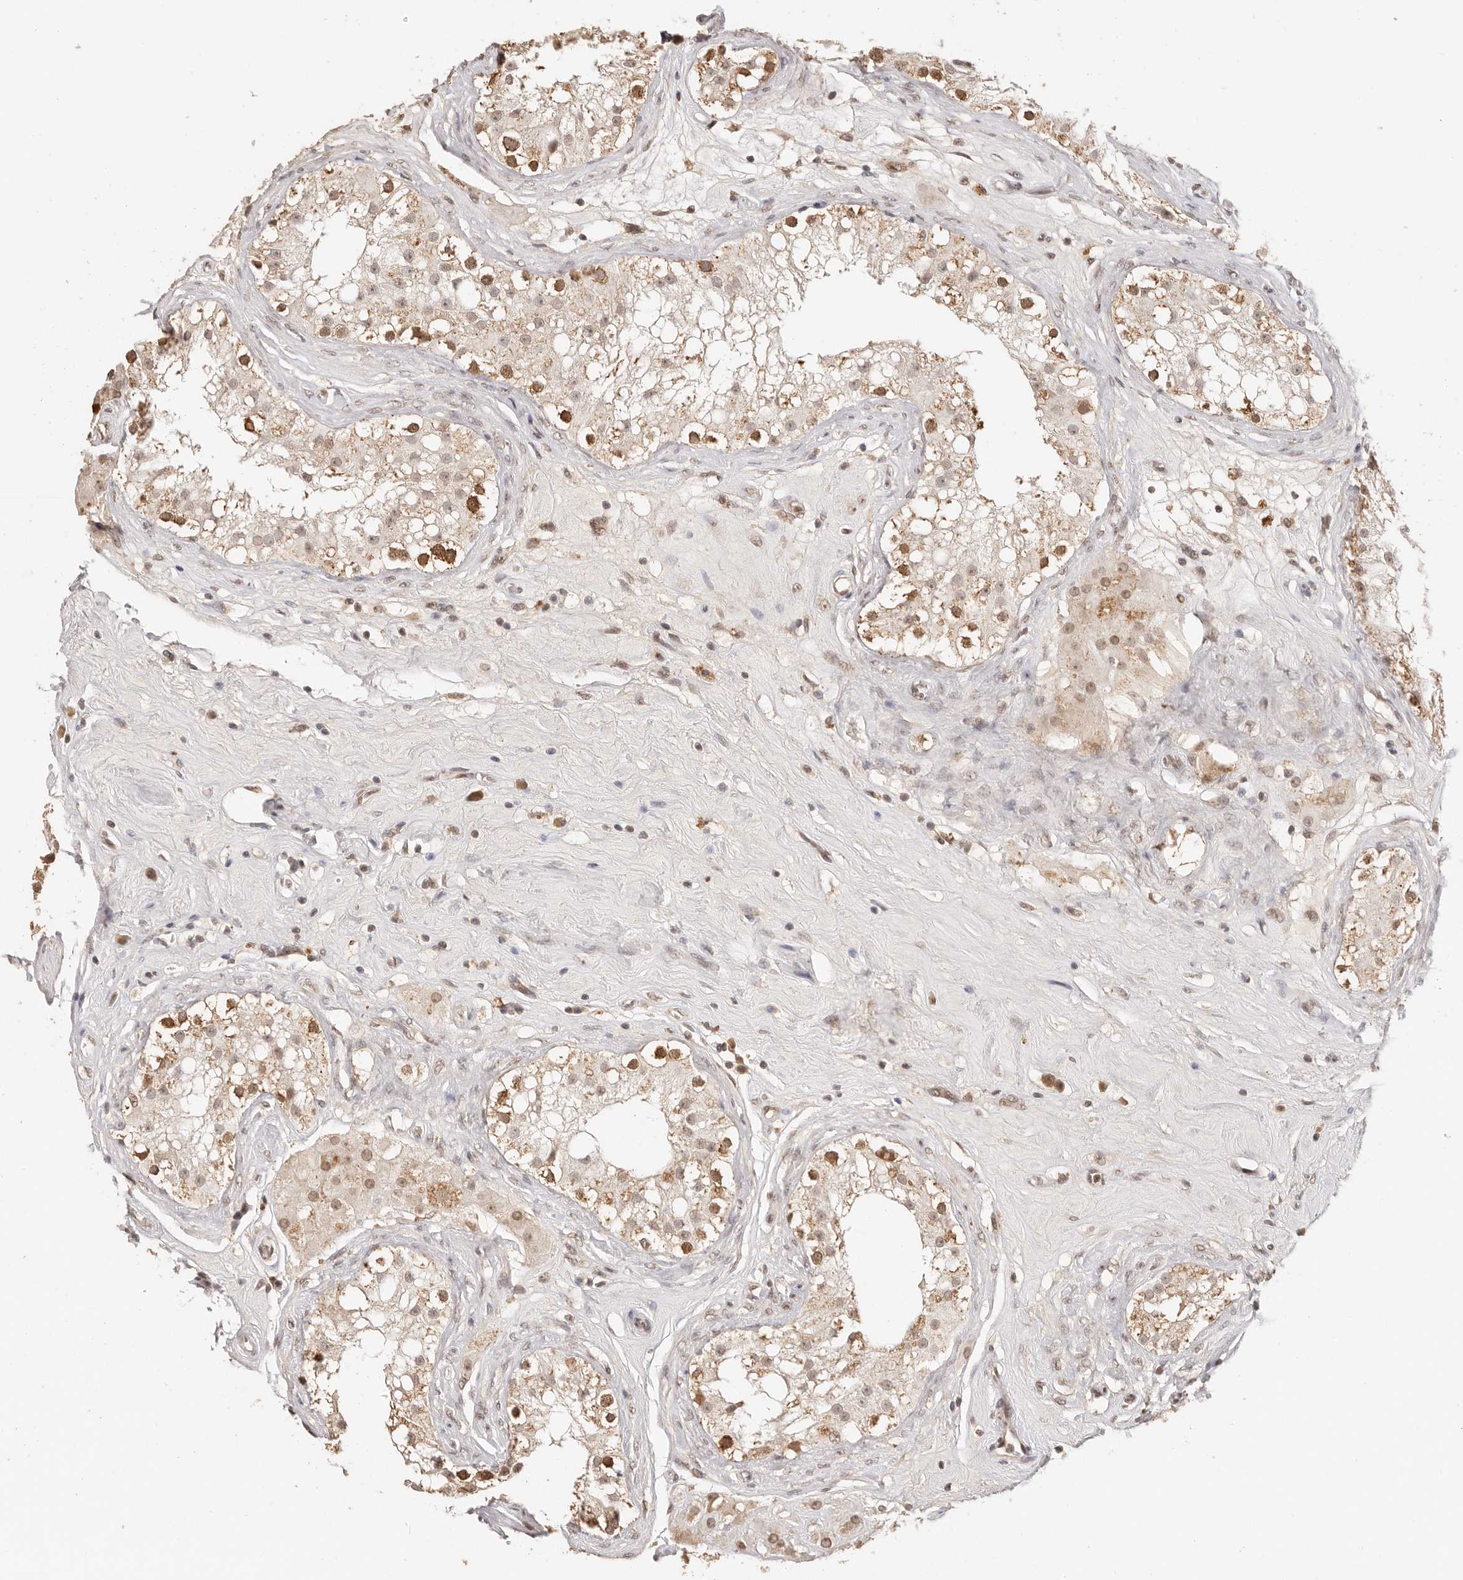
{"staining": {"intensity": "moderate", "quantity": ">75%", "location": "nuclear"}, "tissue": "testis", "cell_type": "Cells in seminiferous ducts", "image_type": "normal", "snomed": [{"axis": "morphology", "description": "Normal tissue, NOS"}, {"axis": "topography", "description": "Testis"}], "caption": "A medium amount of moderate nuclear positivity is seen in about >75% of cells in seminiferous ducts in normal testis. (IHC, brightfield microscopy, high magnification).", "gene": "RFC3", "patient": {"sex": "male", "age": 84}}